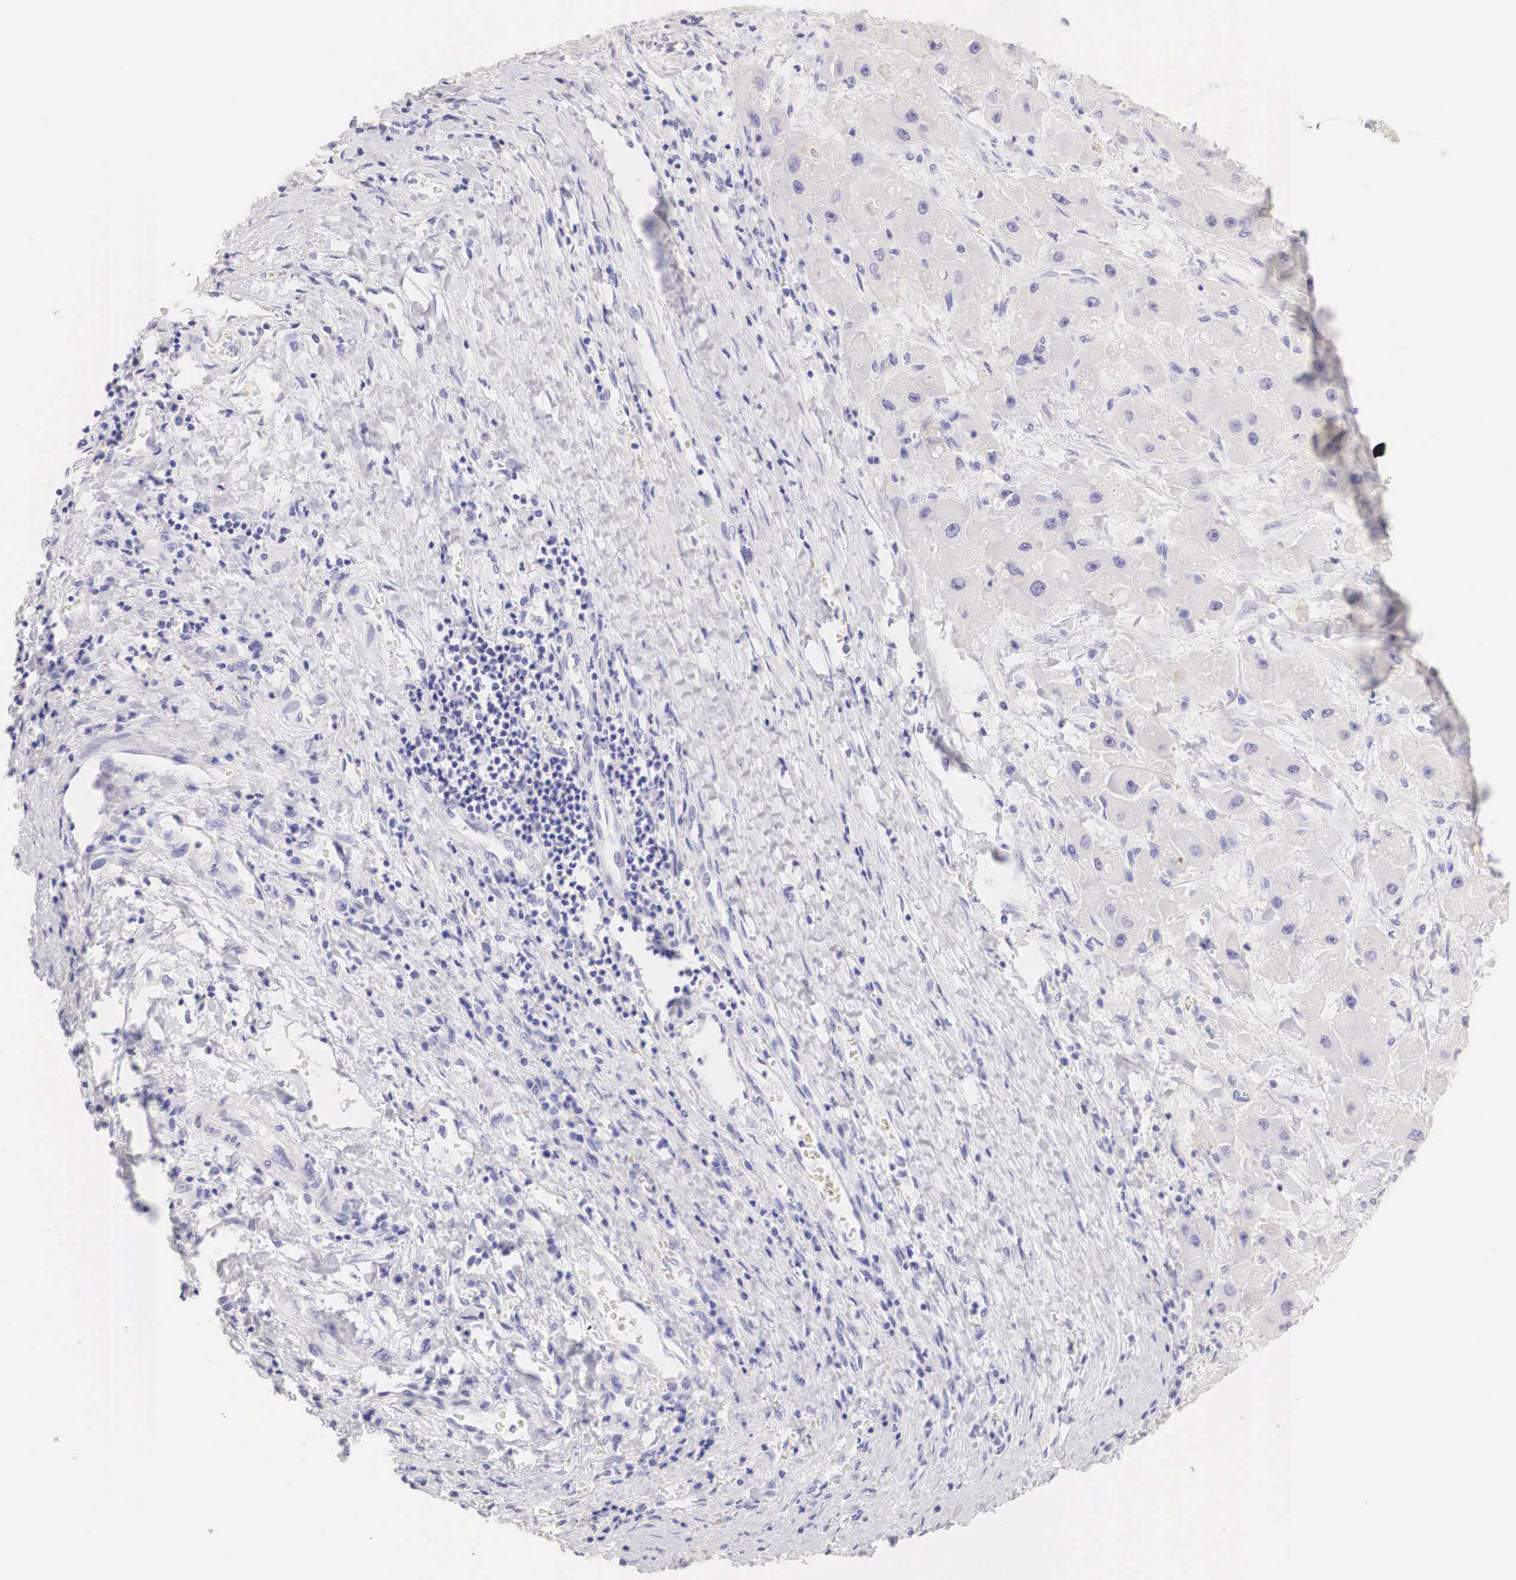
{"staining": {"intensity": "negative", "quantity": "none", "location": "none"}, "tissue": "liver cancer", "cell_type": "Tumor cells", "image_type": "cancer", "snomed": [{"axis": "morphology", "description": "Carcinoma, Hepatocellular, NOS"}, {"axis": "topography", "description": "Liver"}], "caption": "The image displays no significant positivity in tumor cells of liver hepatocellular carcinoma.", "gene": "ERBB2", "patient": {"sex": "male", "age": 24}}